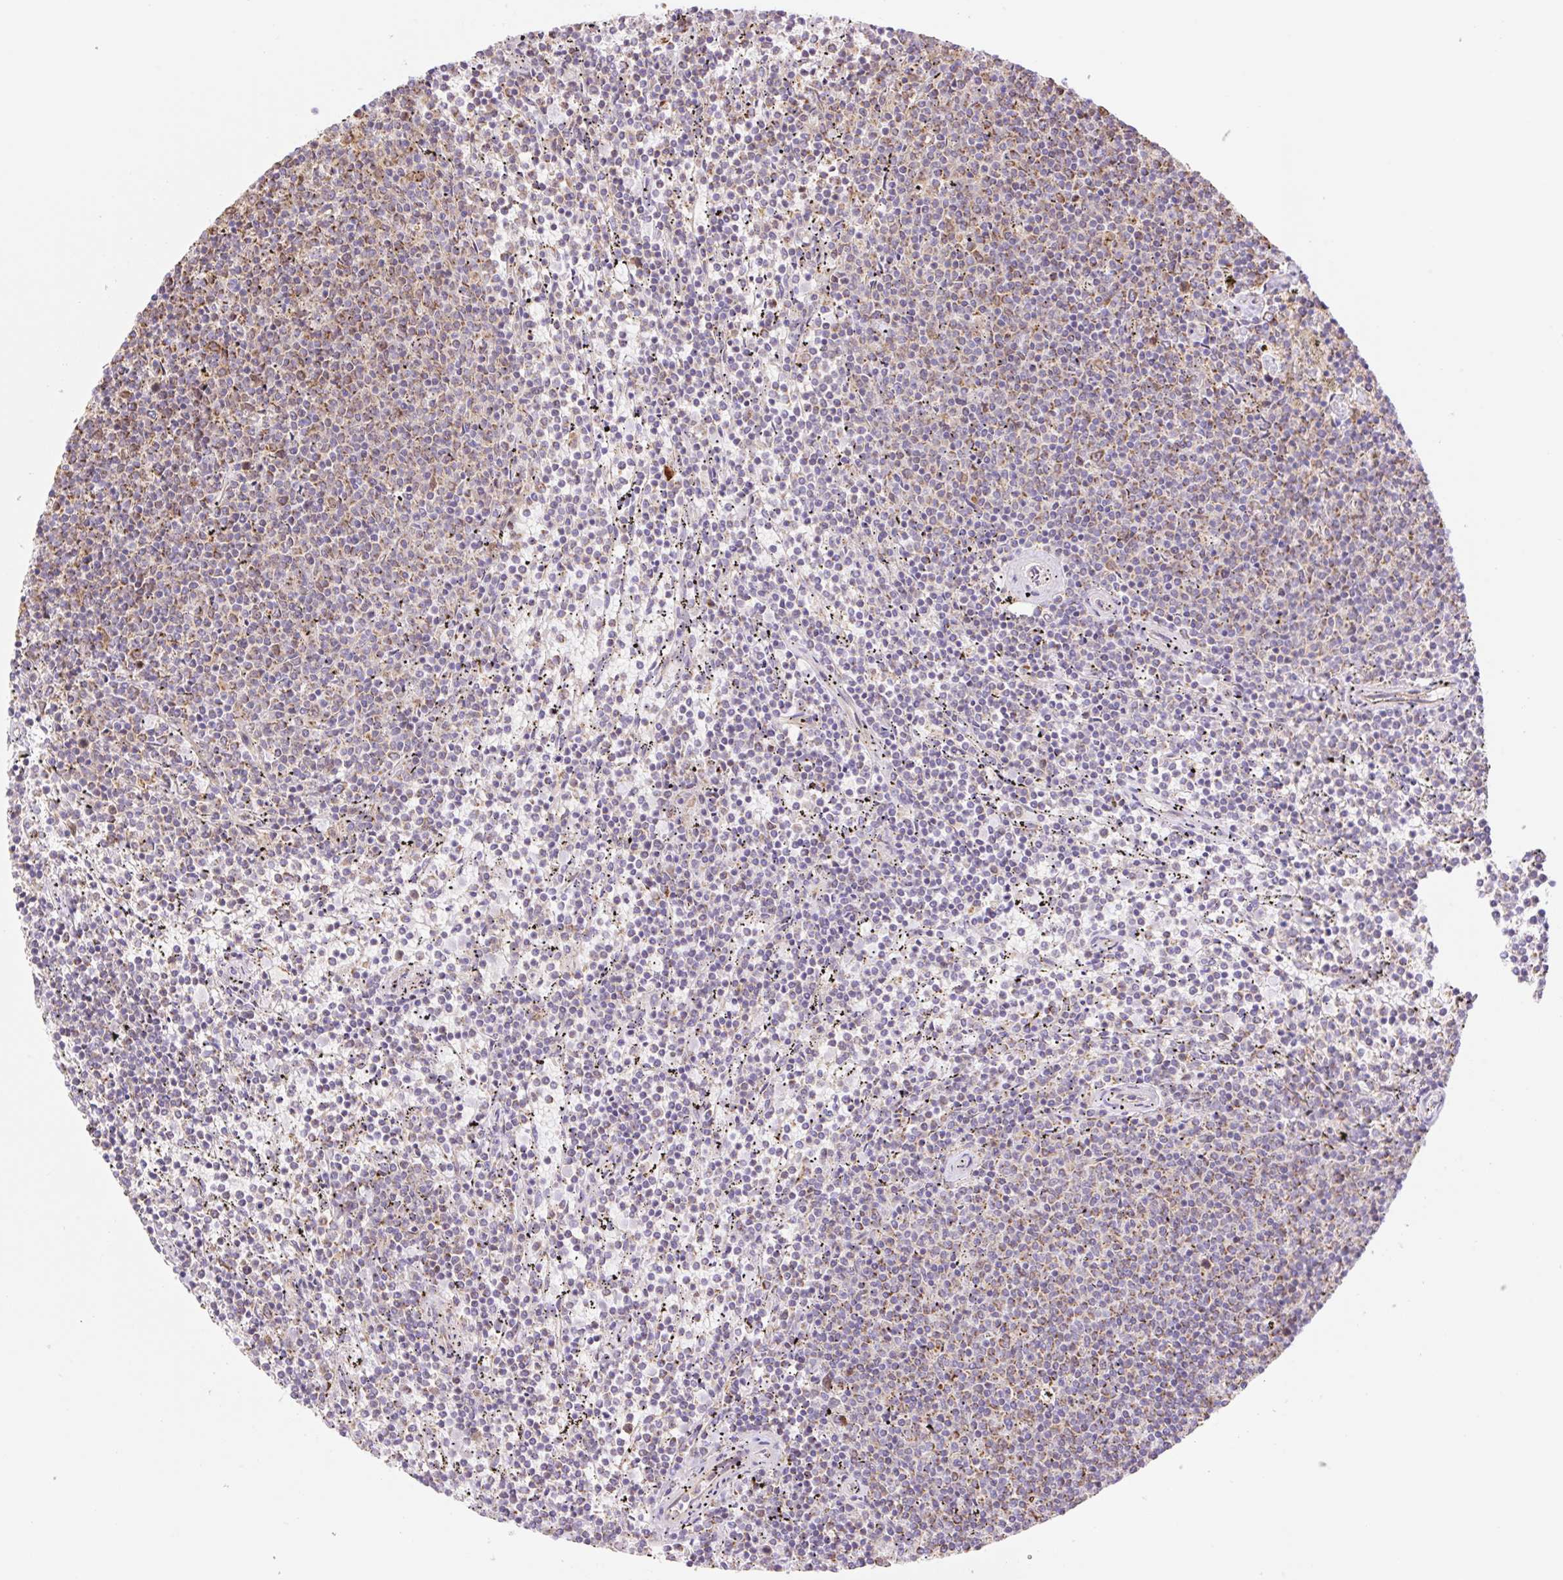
{"staining": {"intensity": "moderate", "quantity": "25%-75%", "location": "cytoplasmic/membranous"}, "tissue": "lymphoma", "cell_type": "Tumor cells", "image_type": "cancer", "snomed": [{"axis": "morphology", "description": "Malignant lymphoma, non-Hodgkin's type, Low grade"}, {"axis": "topography", "description": "Spleen"}], "caption": "Protein expression analysis of human lymphoma reveals moderate cytoplasmic/membranous expression in approximately 25%-75% of tumor cells.", "gene": "ESAM", "patient": {"sex": "female", "age": 50}}